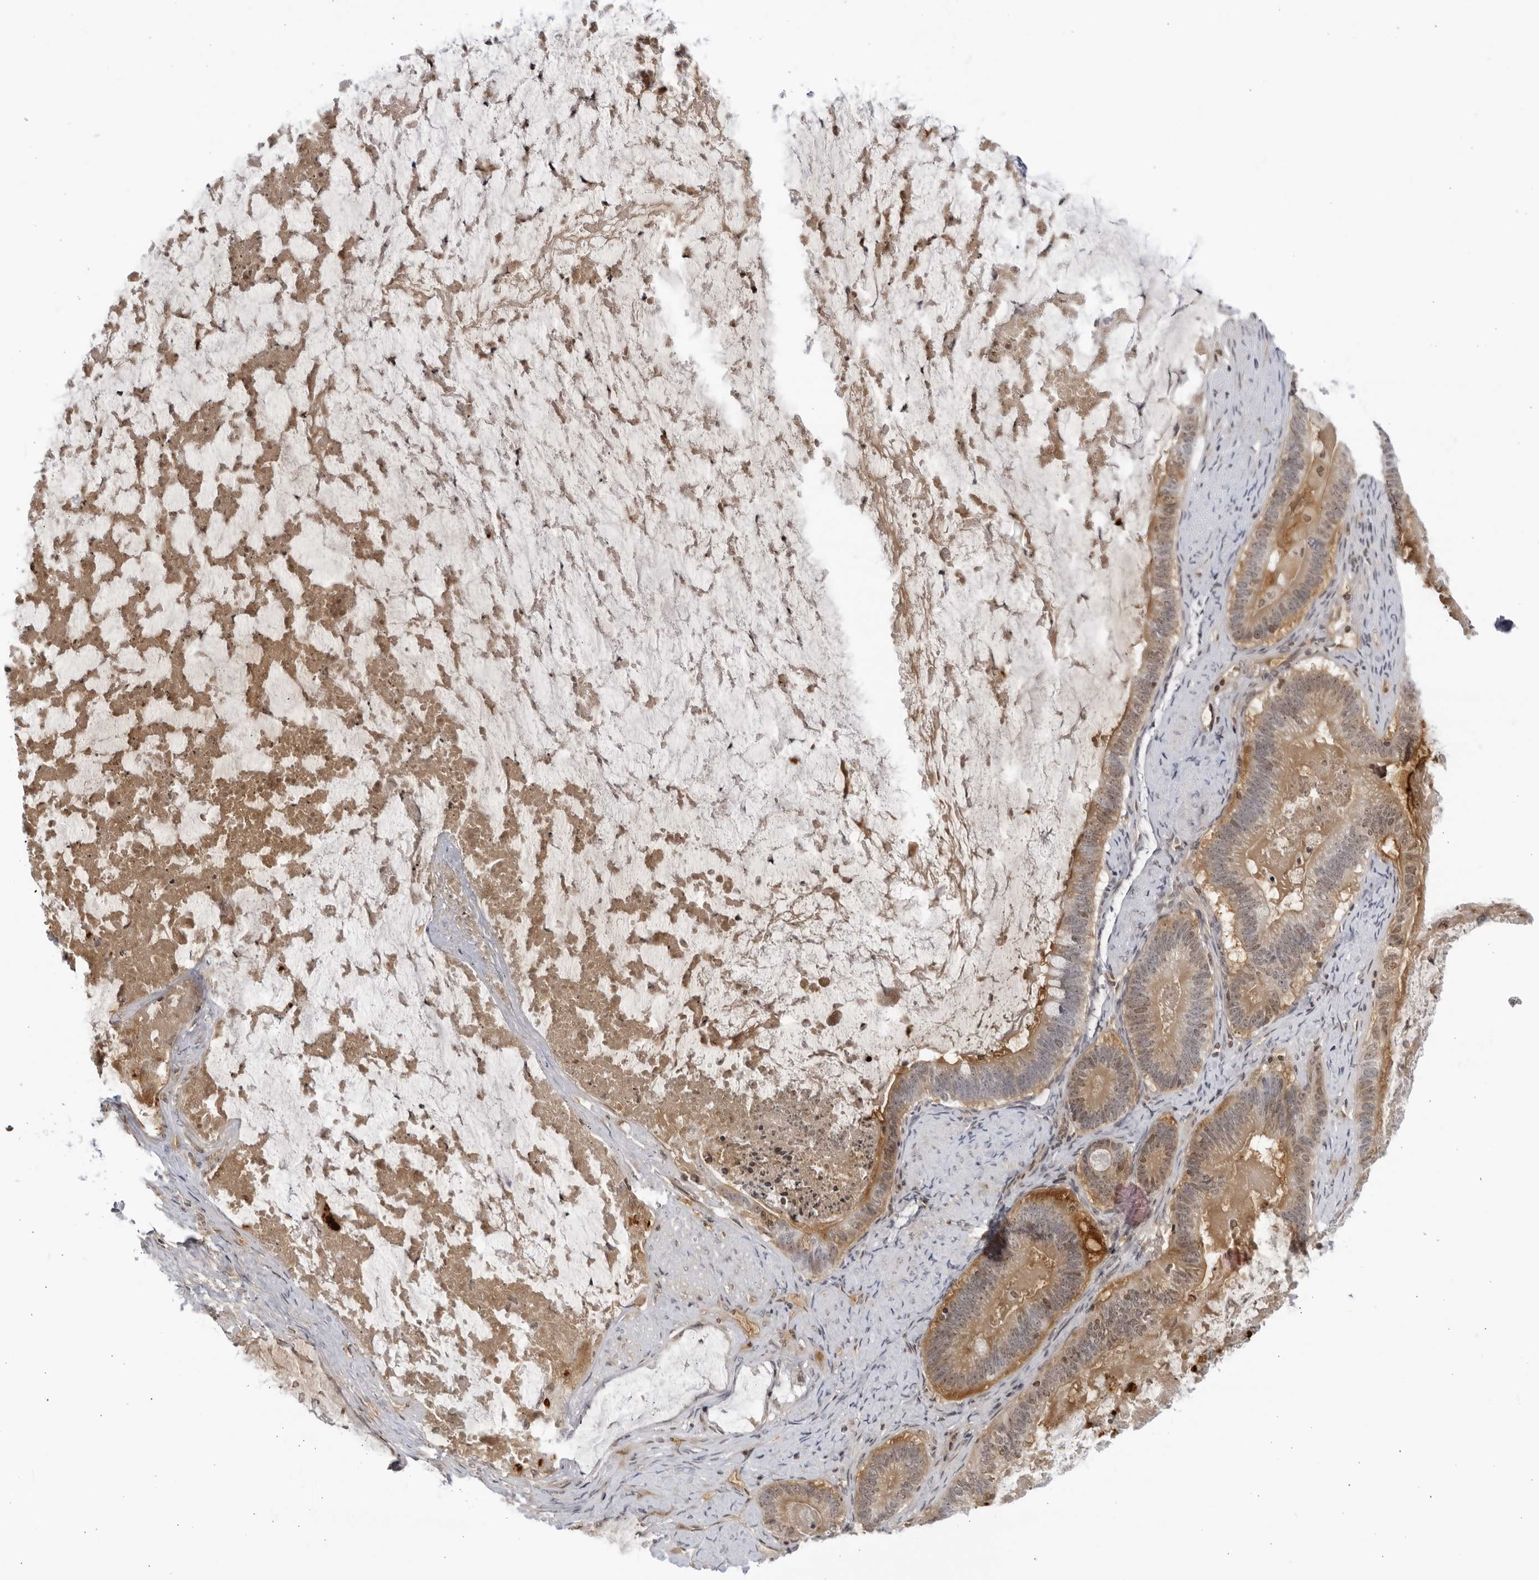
{"staining": {"intensity": "moderate", "quantity": ">75%", "location": "cytoplasmic/membranous"}, "tissue": "ovarian cancer", "cell_type": "Tumor cells", "image_type": "cancer", "snomed": [{"axis": "morphology", "description": "Cystadenocarcinoma, mucinous, NOS"}, {"axis": "topography", "description": "Ovary"}], "caption": "Tumor cells demonstrate medium levels of moderate cytoplasmic/membranous expression in approximately >75% of cells in human ovarian mucinous cystadenocarcinoma.", "gene": "CNBD1", "patient": {"sex": "female", "age": 61}}